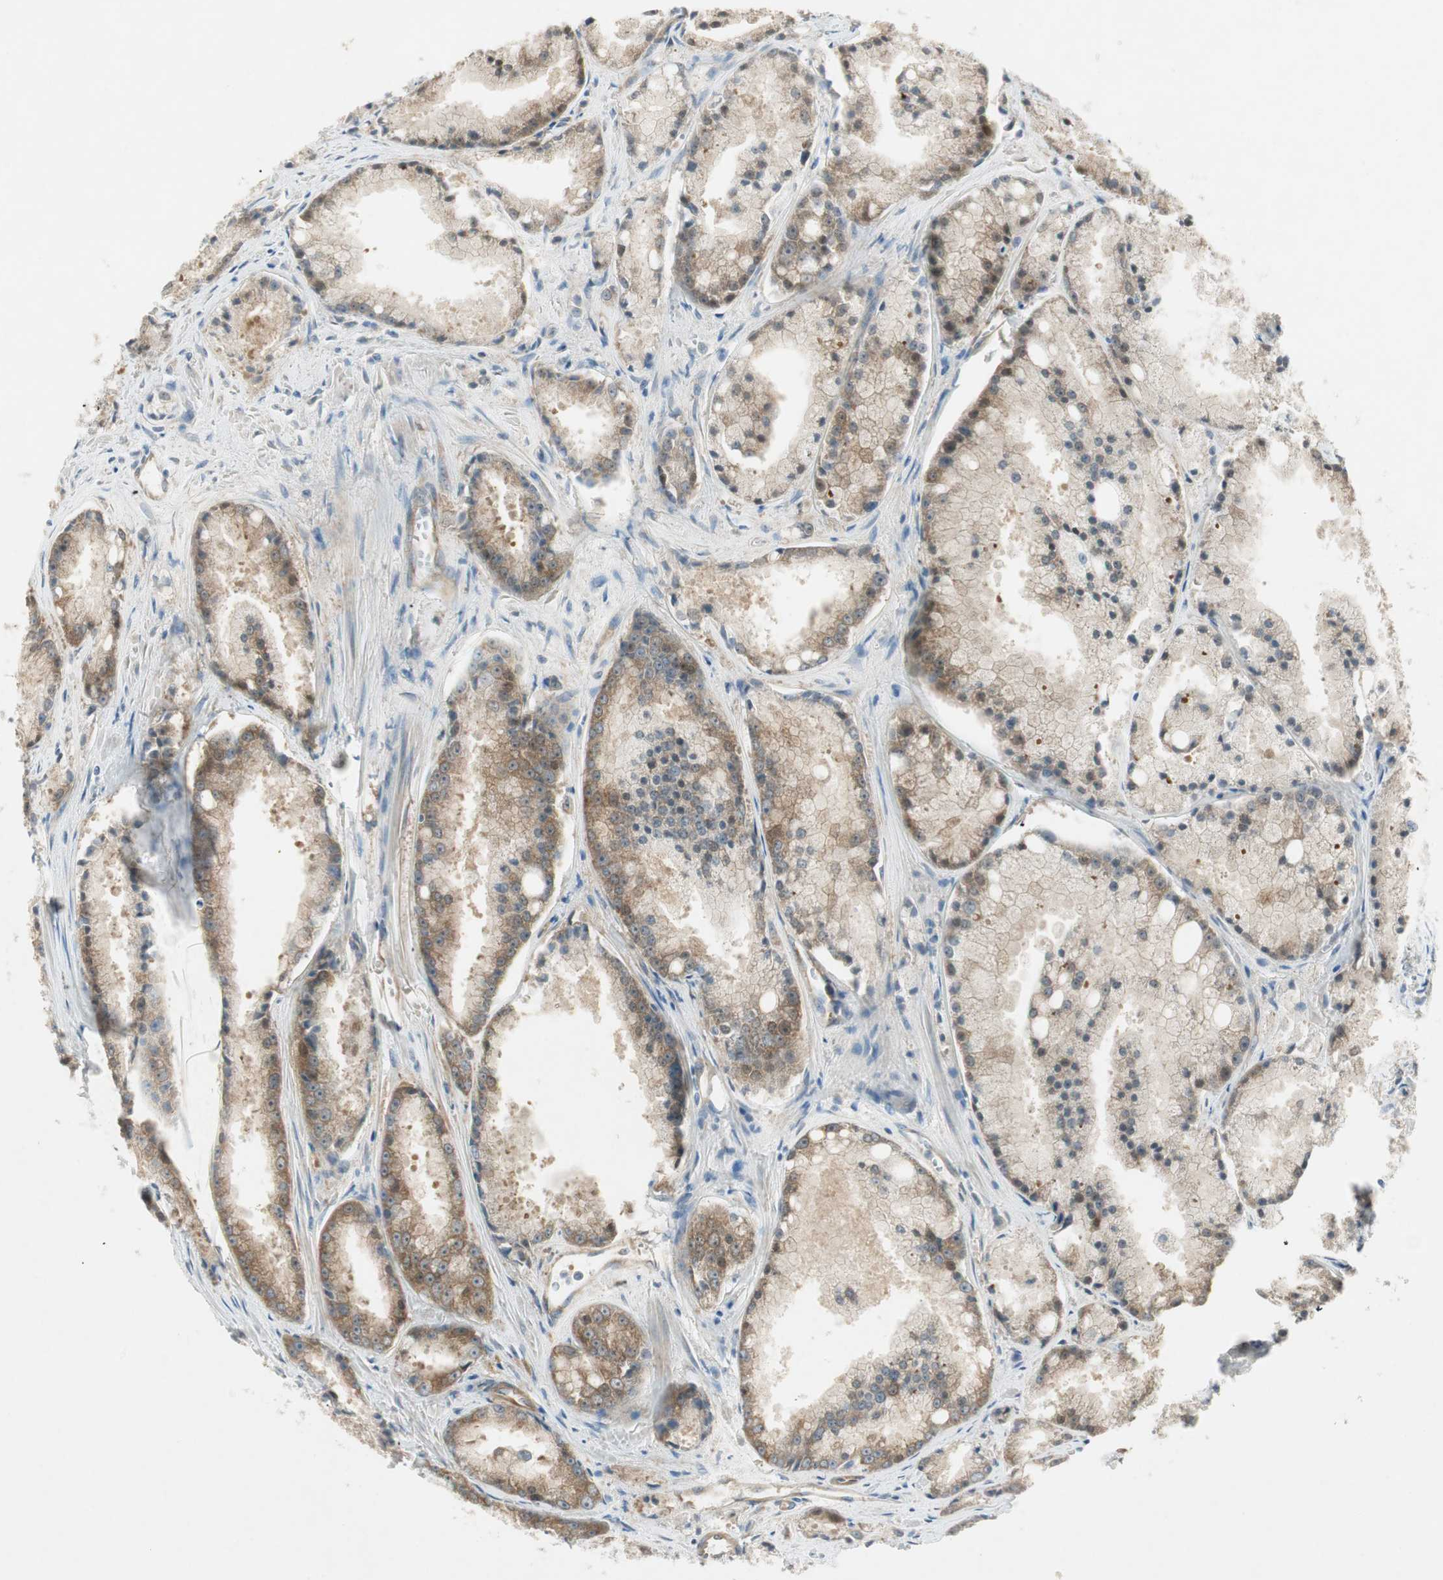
{"staining": {"intensity": "moderate", "quantity": "25%-75%", "location": "cytoplasmic/membranous"}, "tissue": "prostate cancer", "cell_type": "Tumor cells", "image_type": "cancer", "snomed": [{"axis": "morphology", "description": "Adenocarcinoma, Low grade"}, {"axis": "topography", "description": "Prostate"}], "caption": "Protein positivity by immunohistochemistry (IHC) demonstrates moderate cytoplasmic/membranous expression in about 25%-75% of tumor cells in prostate cancer.", "gene": "STON1-GTF2A1L", "patient": {"sex": "male", "age": 64}}